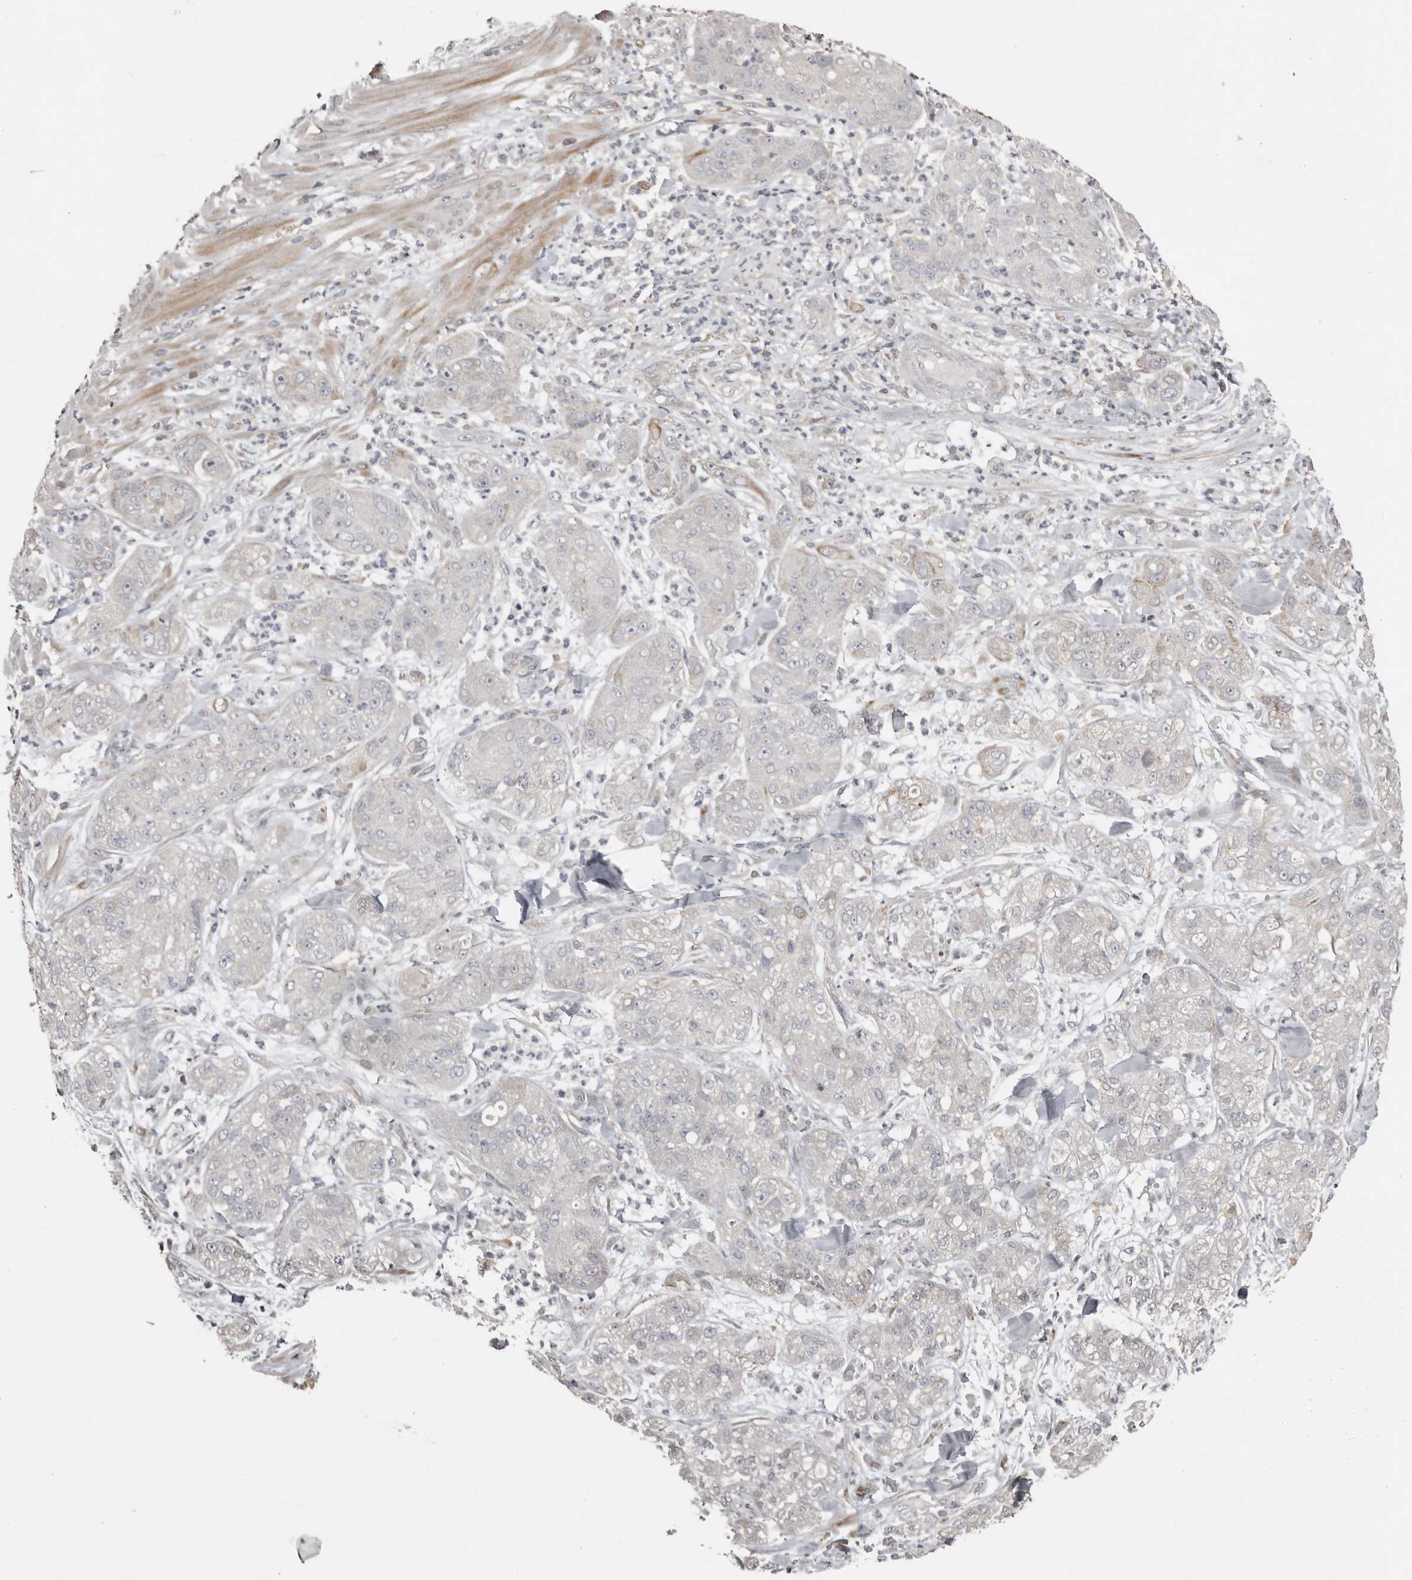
{"staining": {"intensity": "negative", "quantity": "none", "location": "none"}, "tissue": "pancreatic cancer", "cell_type": "Tumor cells", "image_type": "cancer", "snomed": [{"axis": "morphology", "description": "Adenocarcinoma, NOS"}, {"axis": "topography", "description": "Pancreas"}], "caption": "A photomicrograph of pancreatic cancer stained for a protein demonstrates no brown staining in tumor cells.", "gene": "KCNJ8", "patient": {"sex": "female", "age": 78}}